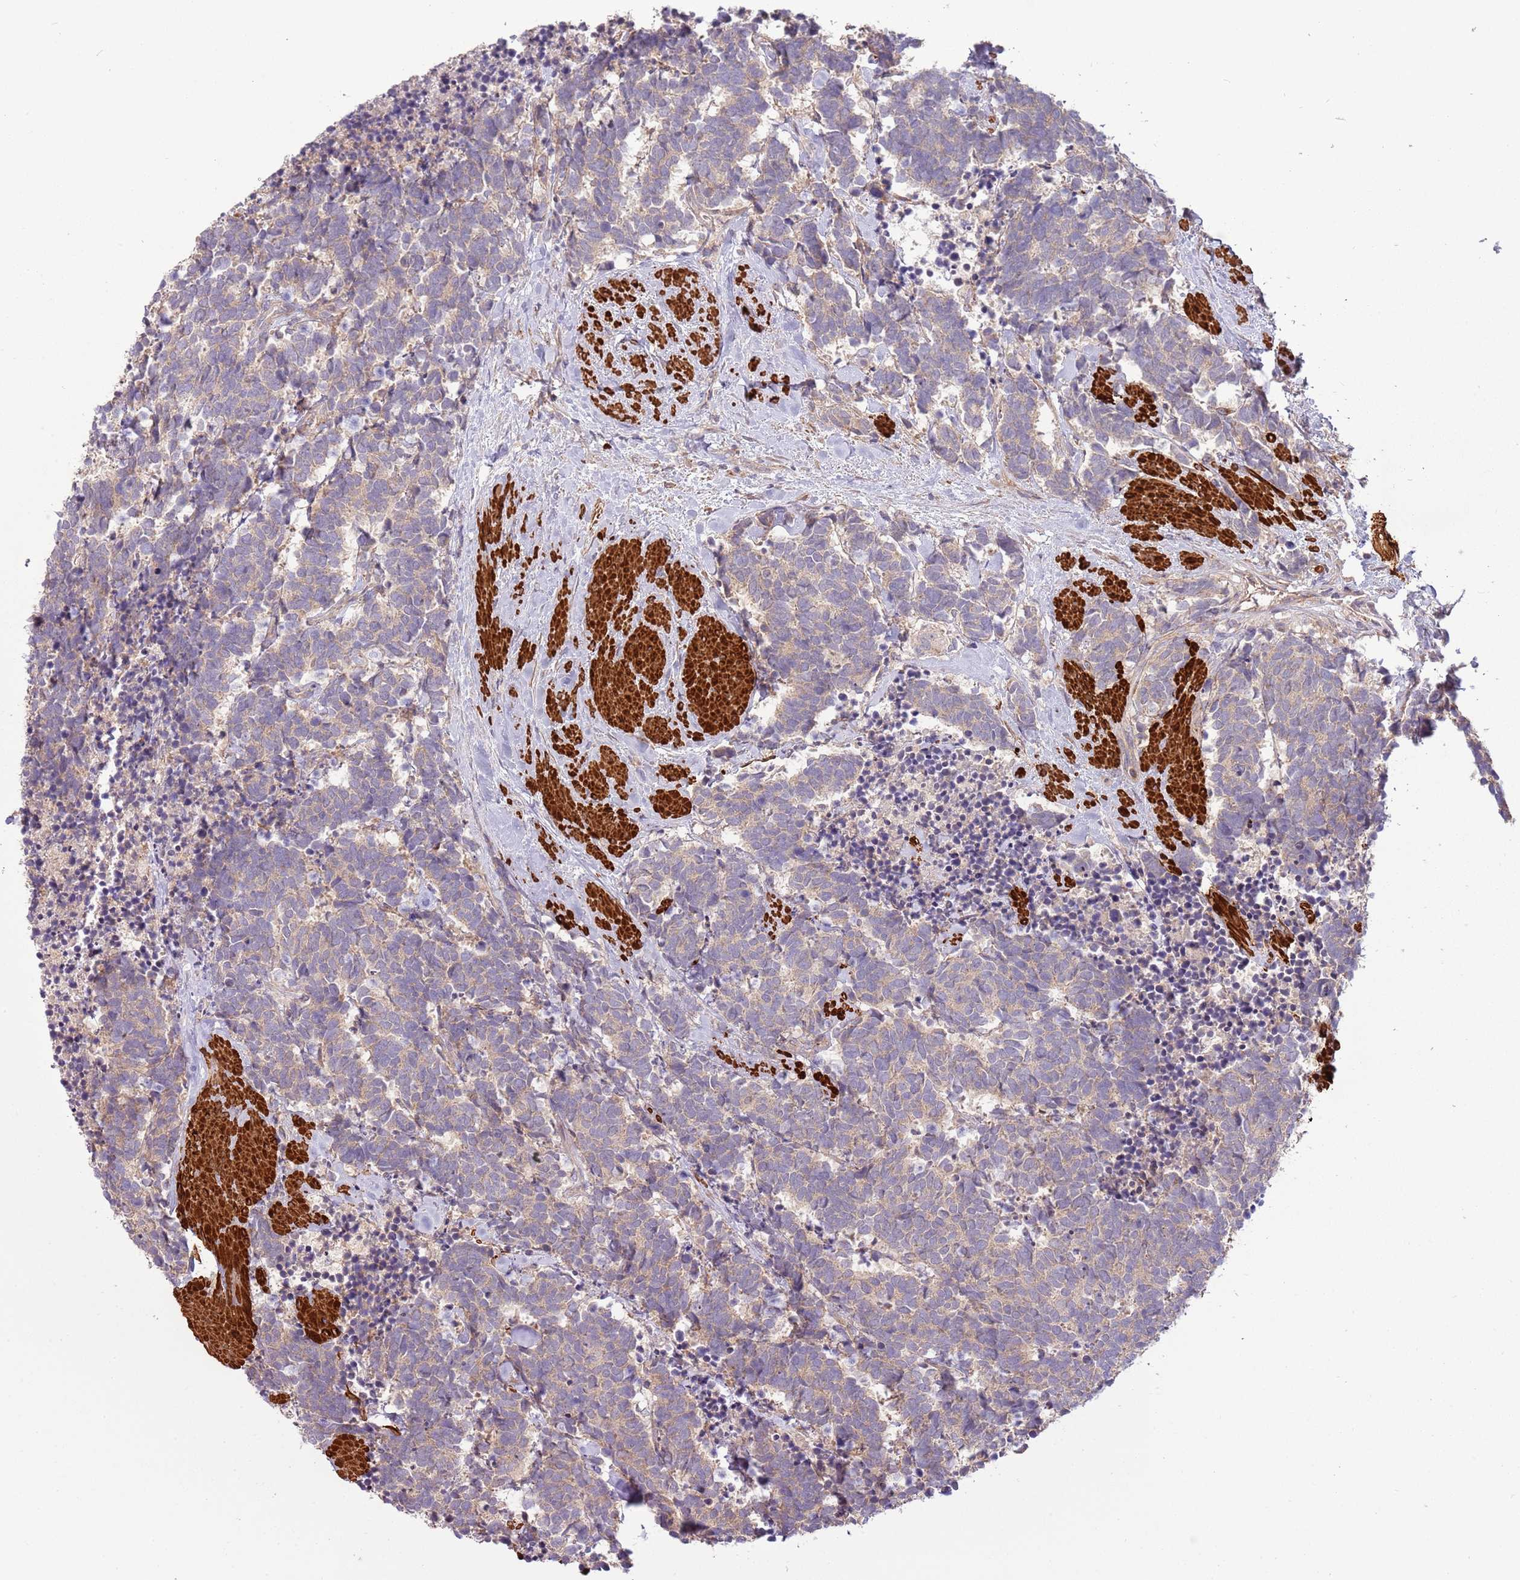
{"staining": {"intensity": "weak", "quantity": "25%-75%", "location": "cytoplasmic/membranous"}, "tissue": "carcinoid", "cell_type": "Tumor cells", "image_type": "cancer", "snomed": [{"axis": "morphology", "description": "Carcinoma, NOS"}, {"axis": "morphology", "description": "Carcinoid, malignant, NOS"}, {"axis": "topography", "description": "Prostate"}], "caption": "This is an image of immunohistochemistry (IHC) staining of carcinoma, which shows weak expression in the cytoplasmic/membranous of tumor cells.", "gene": "RNF128", "patient": {"sex": "male", "age": 57}}